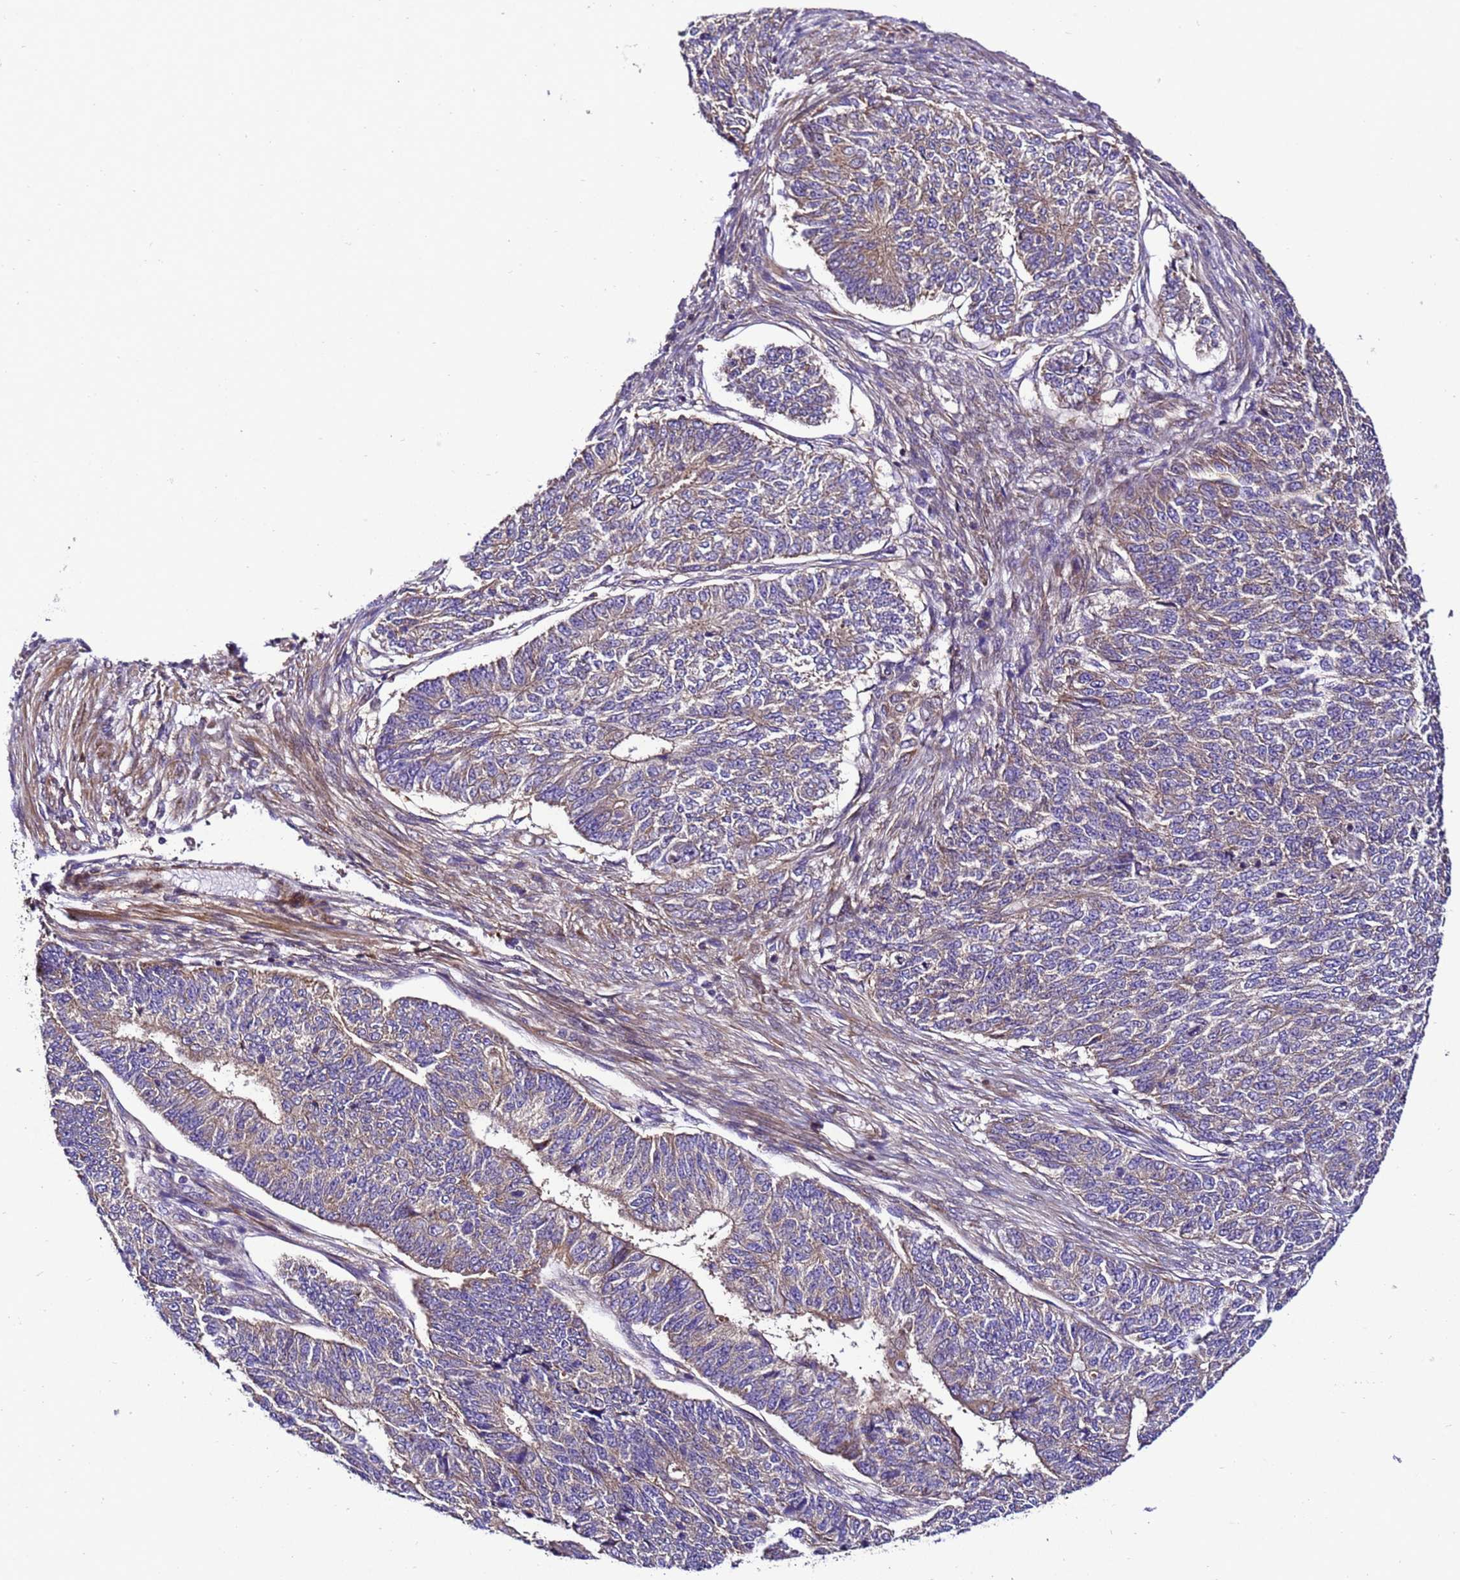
{"staining": {"intensity": "weak", "quantity": "25%-75%", "location": "cytoplasmic/membranous"}, "tissue": "endometrial cancer", "cell_type": "Tumor cells", "image_type": "cancer", "snomed": [{"axis": "morphology", "description": "Adenocarcinoma, NOS"}, {"axis": "topography", "description": "Endometrium"}], "caption": "Adenocarcinoma (endometrial) stained with immunohistochemistry (IHC) shows weak cytoplasmic/membranous staining in approximately 25%-75% of tumor cells. (DAB = brown stain, brightfield microscopy at high magnification).", "gene": "ZNF417", "patient": {"sex": "female", "age": 32}}